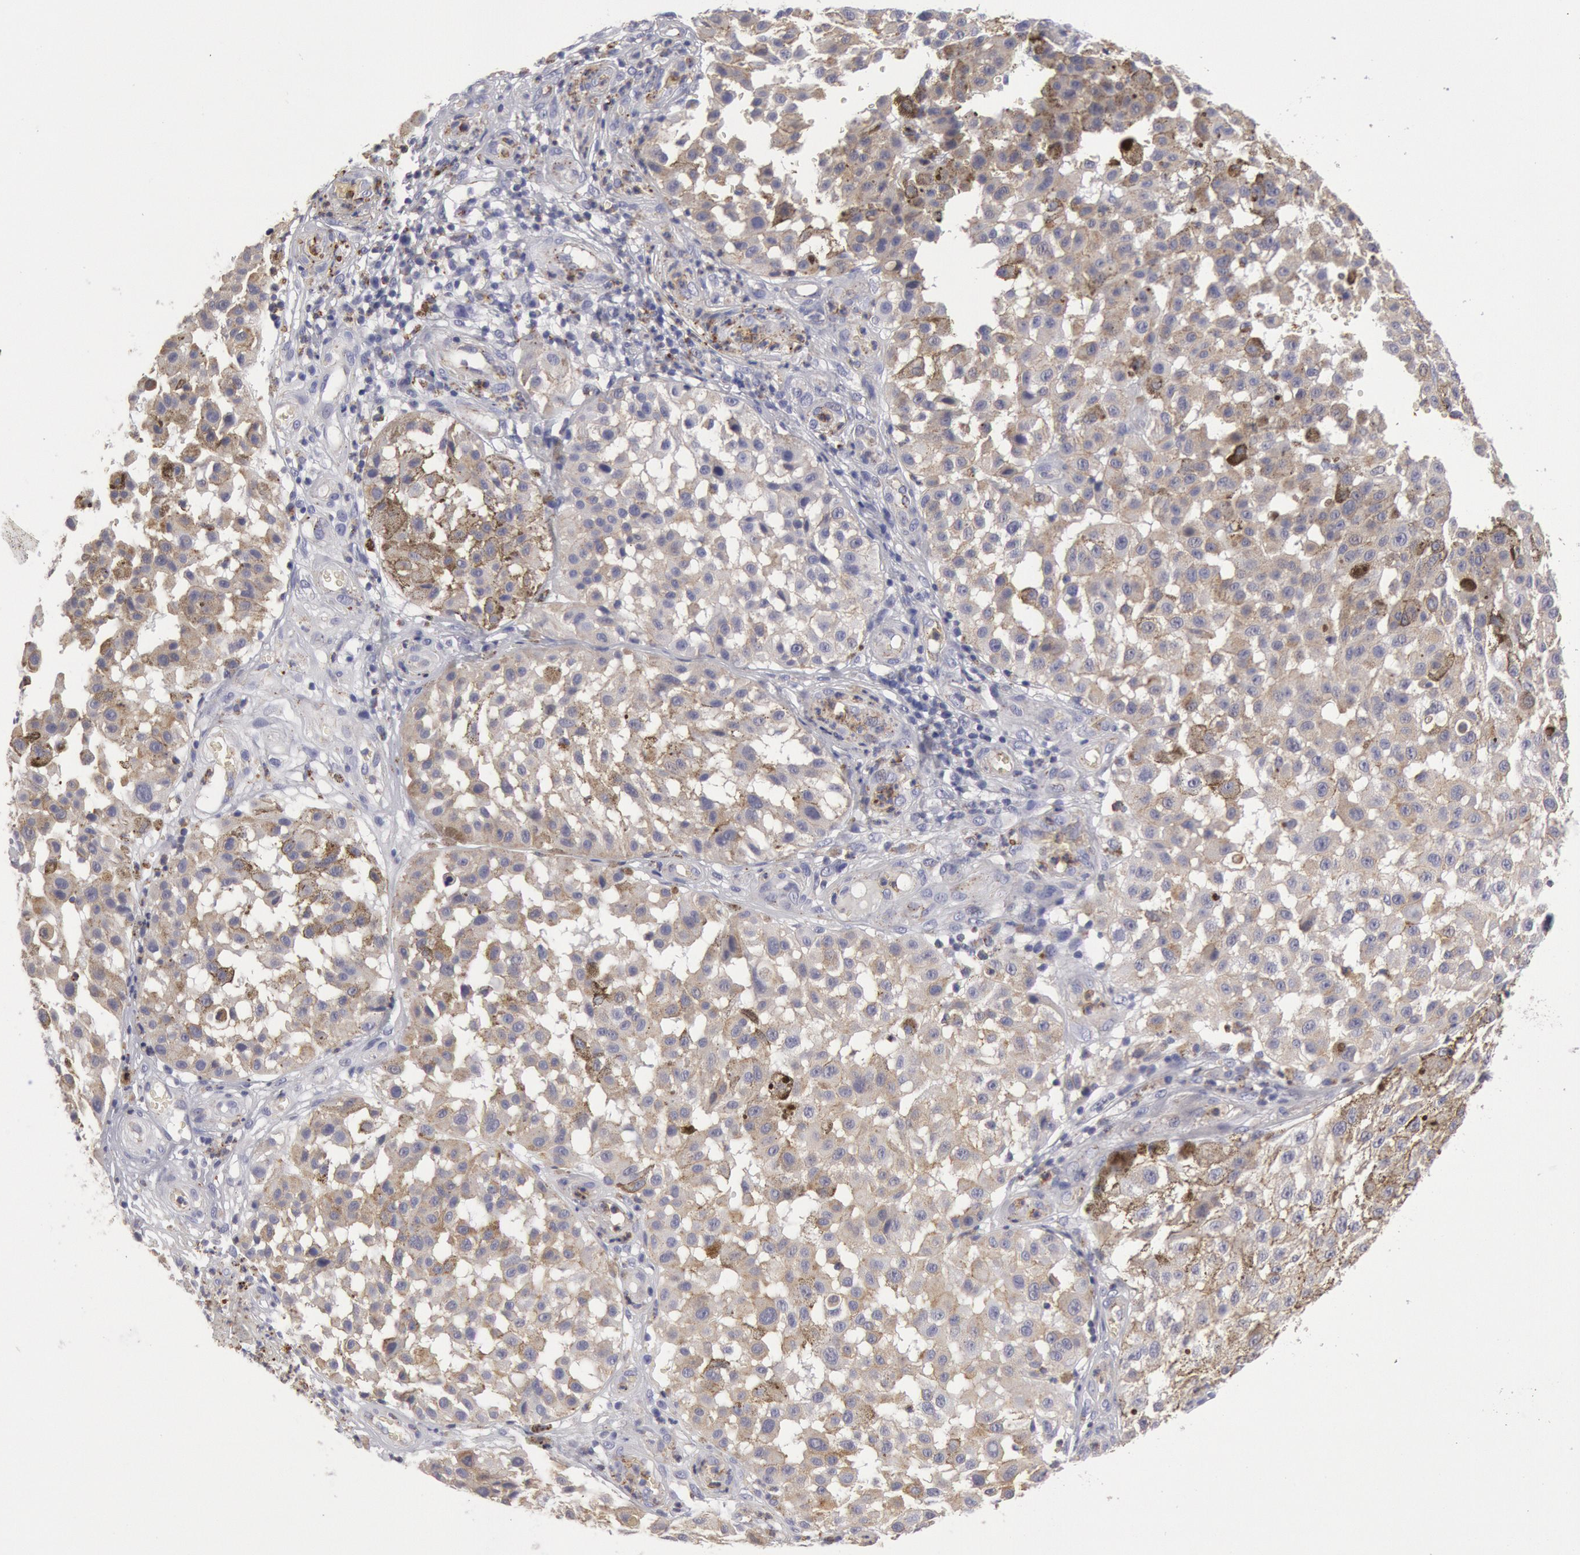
{"staining": {"intensity": "negative", "quantity": "none", "location": "none"}, "tissue": "melanoma", "cell_type": "Tumor cells", "image_type": "cancer", "snomed": [{"axis": "morphology", "description": "Malignant melanoma, NOS"}, {"axis": "topography", "description": "Skin"}], "caption": "Immunohistochemistry (IHC) histopathology image of malignant melanoma stained for a protein (brown), which exhibits no expression in tumor cells. Brightfield microscopy of IHC stained with DAB (brown) and hematoxylin (blue), captured at high magnification.", "gene": "FLOT1", "patient": {"sex": "female", "age": 64}}